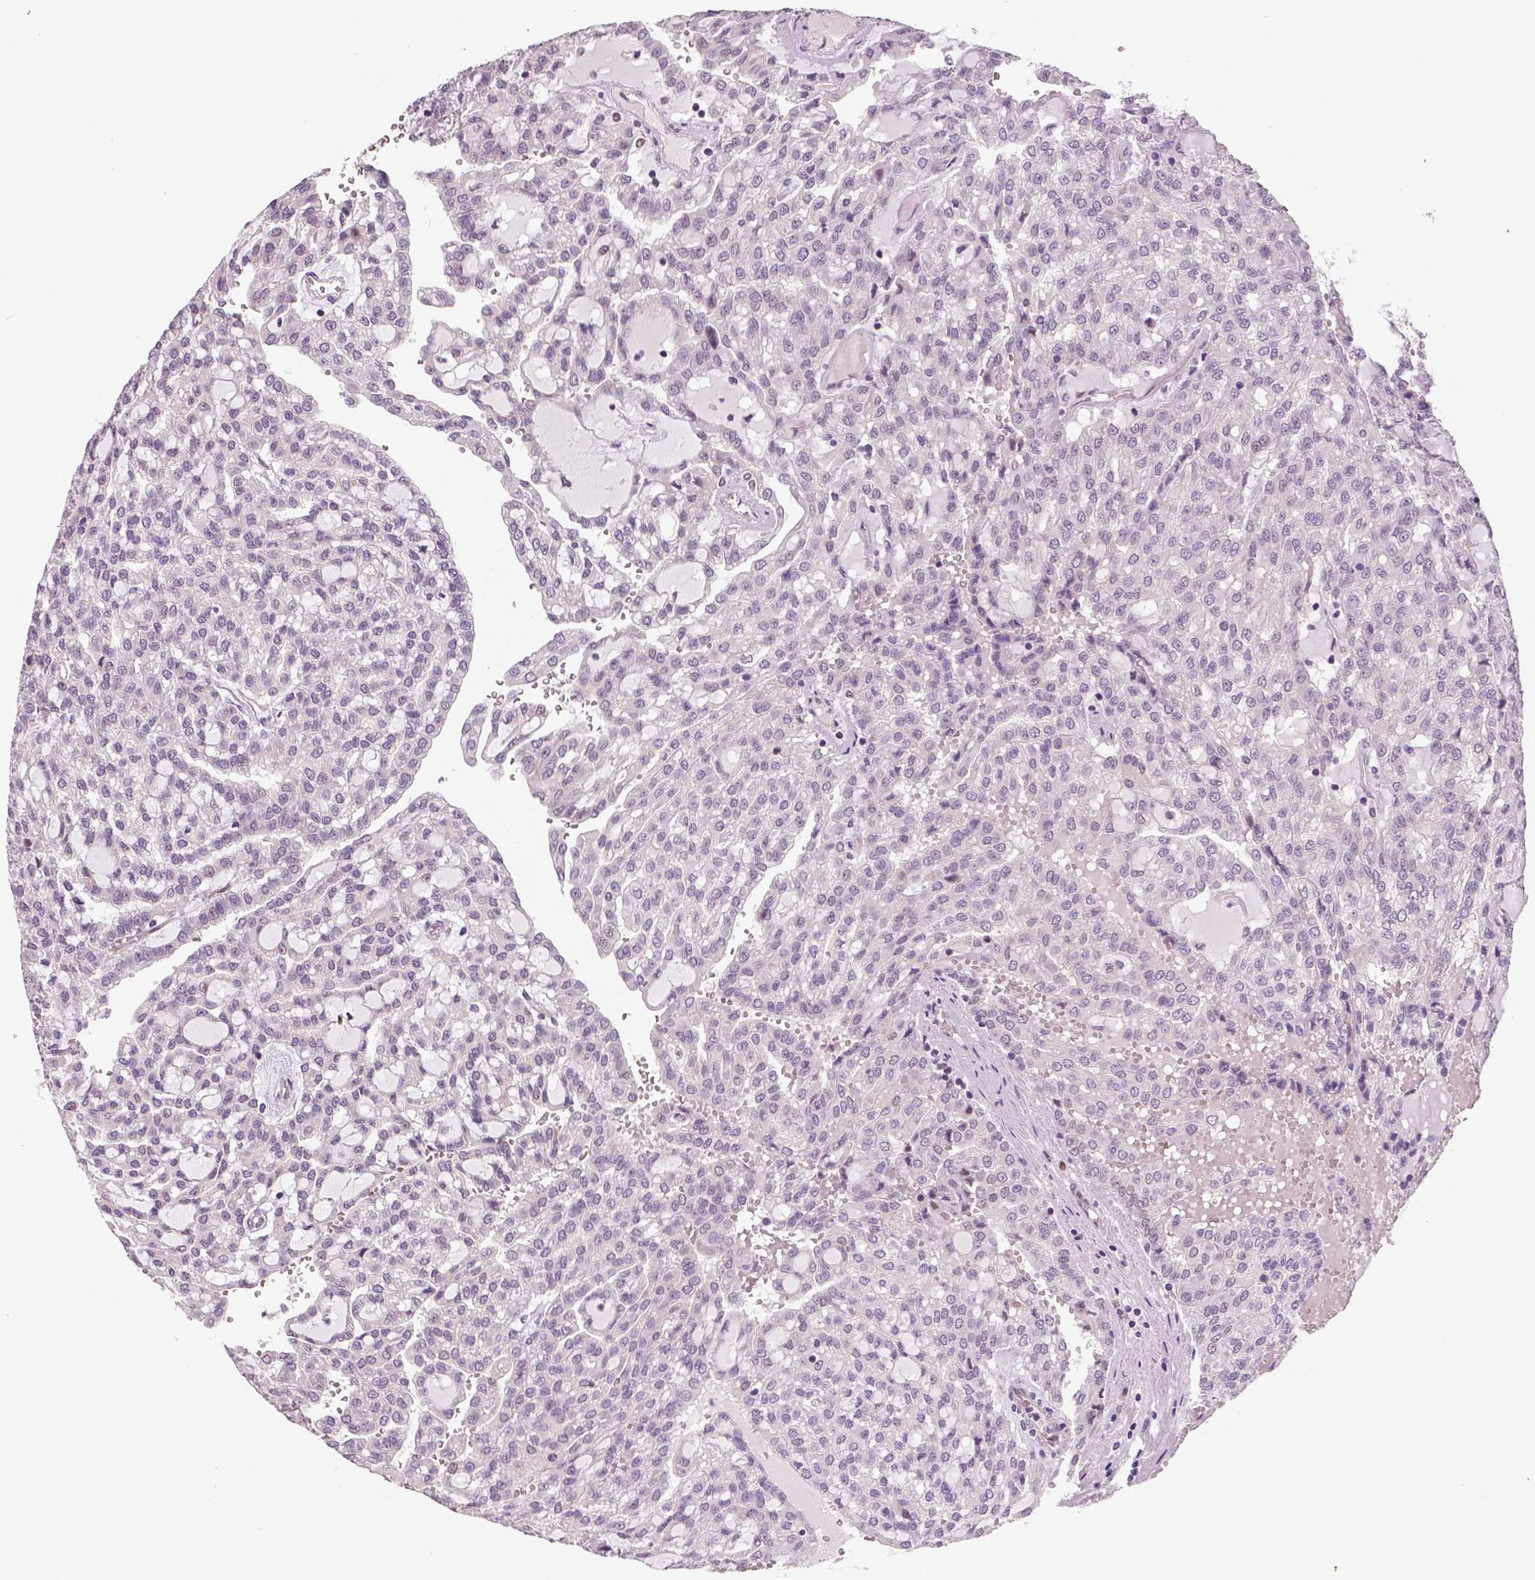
{"staining": {"intensity": "negative", "quantity": "none", "location": "none"}, "tissue": "renal cancer", "cell_type": "Tumor cells", "image_type": "cancer", "snomed": [{"axis": "morphology", "description": "Adenocarcinoma, NOS"}, {"axis": "topography", "description": "Kidney"}], "caption": "This is an immunohistochemistry (IHC) micrograph of renal cancer (adenocarcinoma). There is no staining in tumor cells.", "gene": "STAT3", "patient": {"sex": "male", "age": 63}}